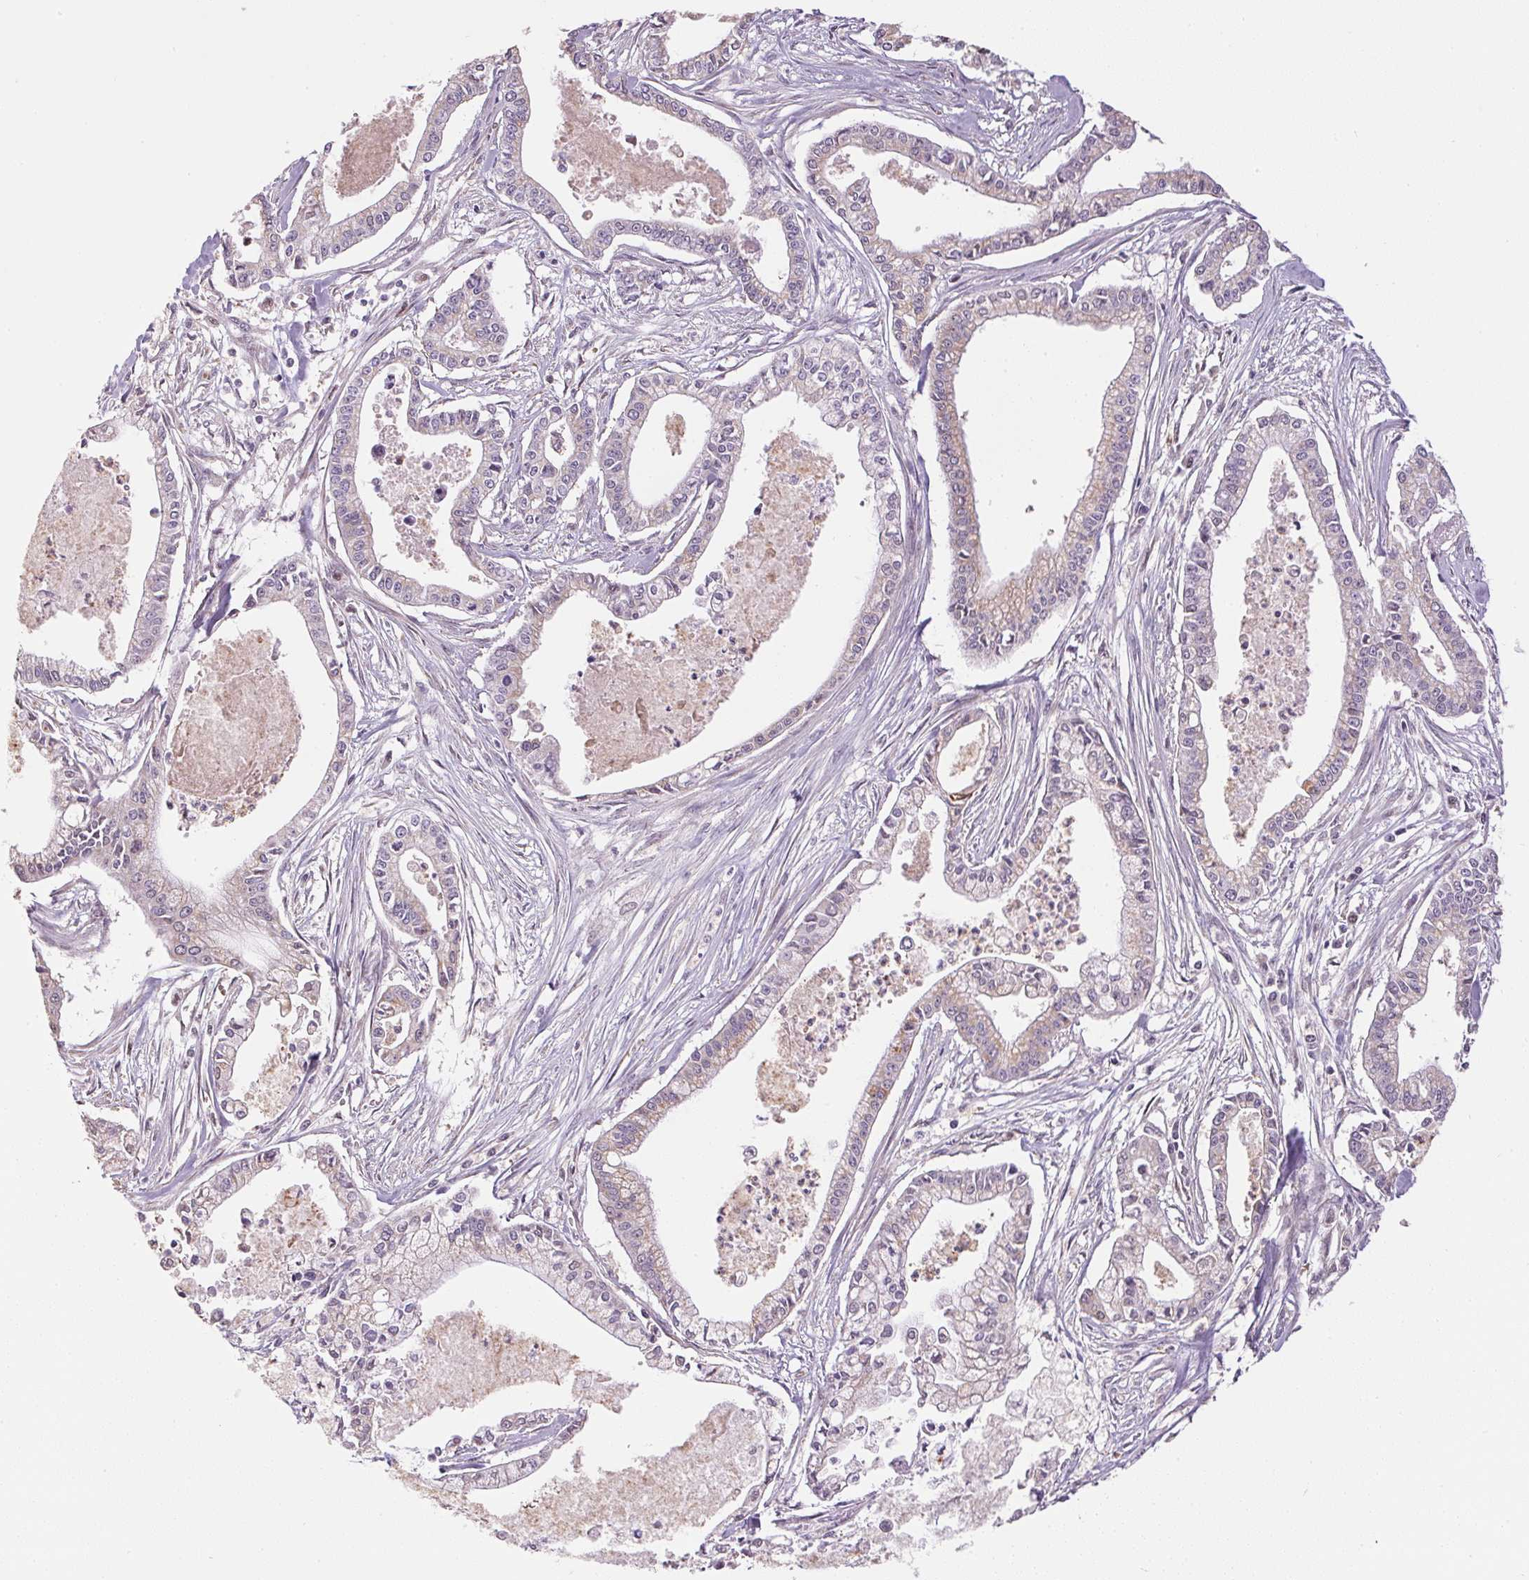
{"staining": {"intensity": "negative", "quantity": "none", "location": "none"}, "tissue": "pancreatic cancer", "cell_type": "Tumor cells", "image_type": "cancer", "snomed": [{"axis": "morphology", "description": "Adenocarcinoma, NOS"}, {"axis": "topography", "description": "Pancreas"}], "caption": "Immunohistochemistry (IHC) photomicrograph of neoplastic tissue: human pancreatic cancer (adenocarcinoma) stained with DAB shows no significant protein positivity in tumor cells.", "gene": "SC5D", "patient": {"sex": "female", "age": 65}}